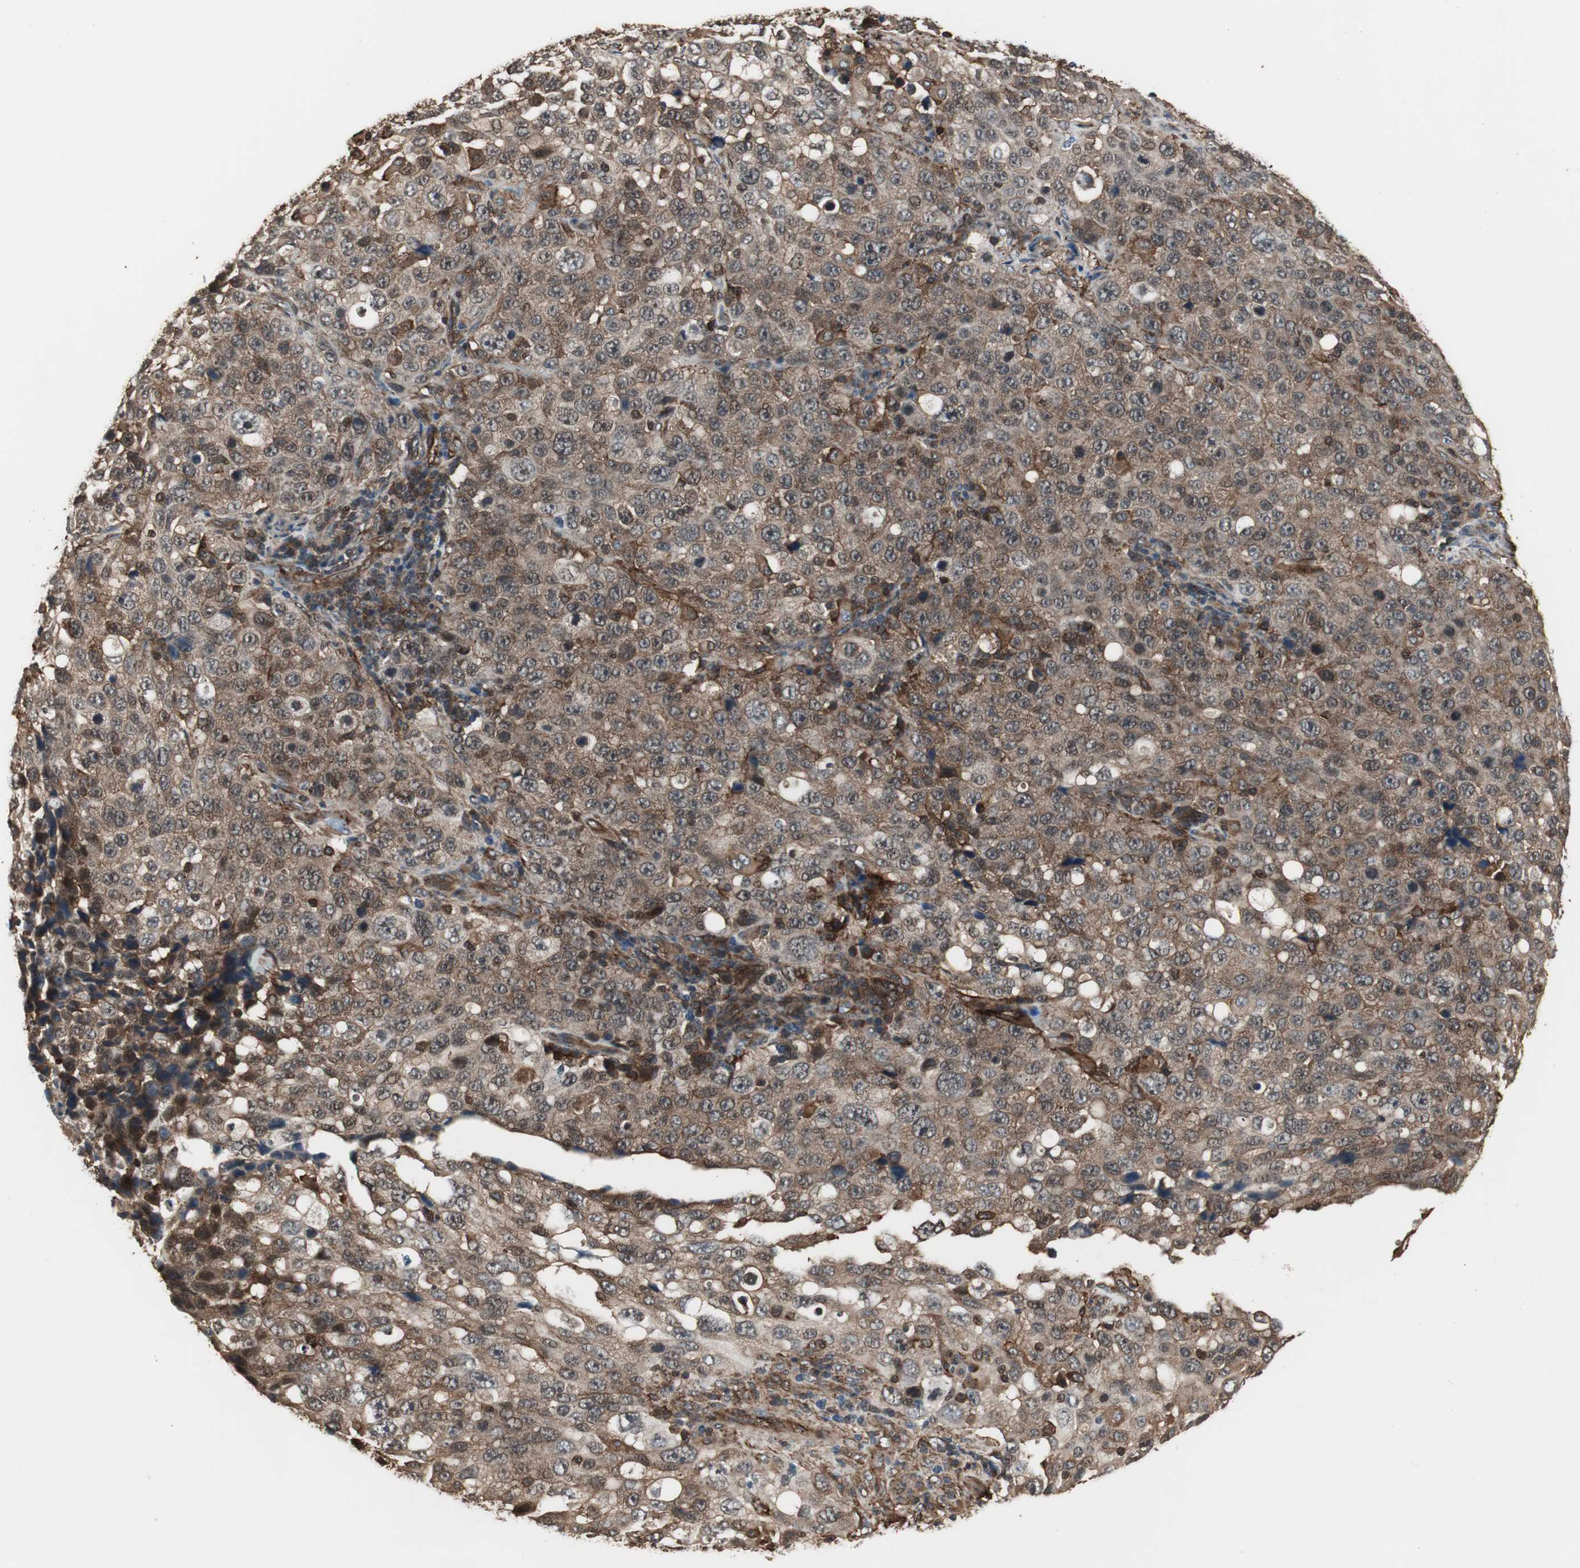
{"staining": {"intensity": "moderate", "quantity": ">75%", "location": "cytoplasmic/membranous"}, "tissue": "stomach cancer", "cell_type": "Tumor cells", "image_type": "cancer", "snomed": [{"axis": "morphology", "description": "Normal tissue, NOS"}, {"axis": "morphology", "description": "Adenocarcinoma, NOS"}, {"axis": "topography", "description": "Stomach"}], "caption": "Immunohistochemistry staining of stomach cancer (adenocarcinoma), which displays medium levels of moderate cytoplasmic/membranous staining in approximately >75% of tumor cells indicating moderate cytoplasmic/membranous protein expression. The staining was performed using DAB (3,3'-diaminobenzidine) (brown) for protein detection and nuclei were counterstained in hematoxylin (blue).", "gene": "PTPN11", "patient": {"sex": "male", "age": 48}}